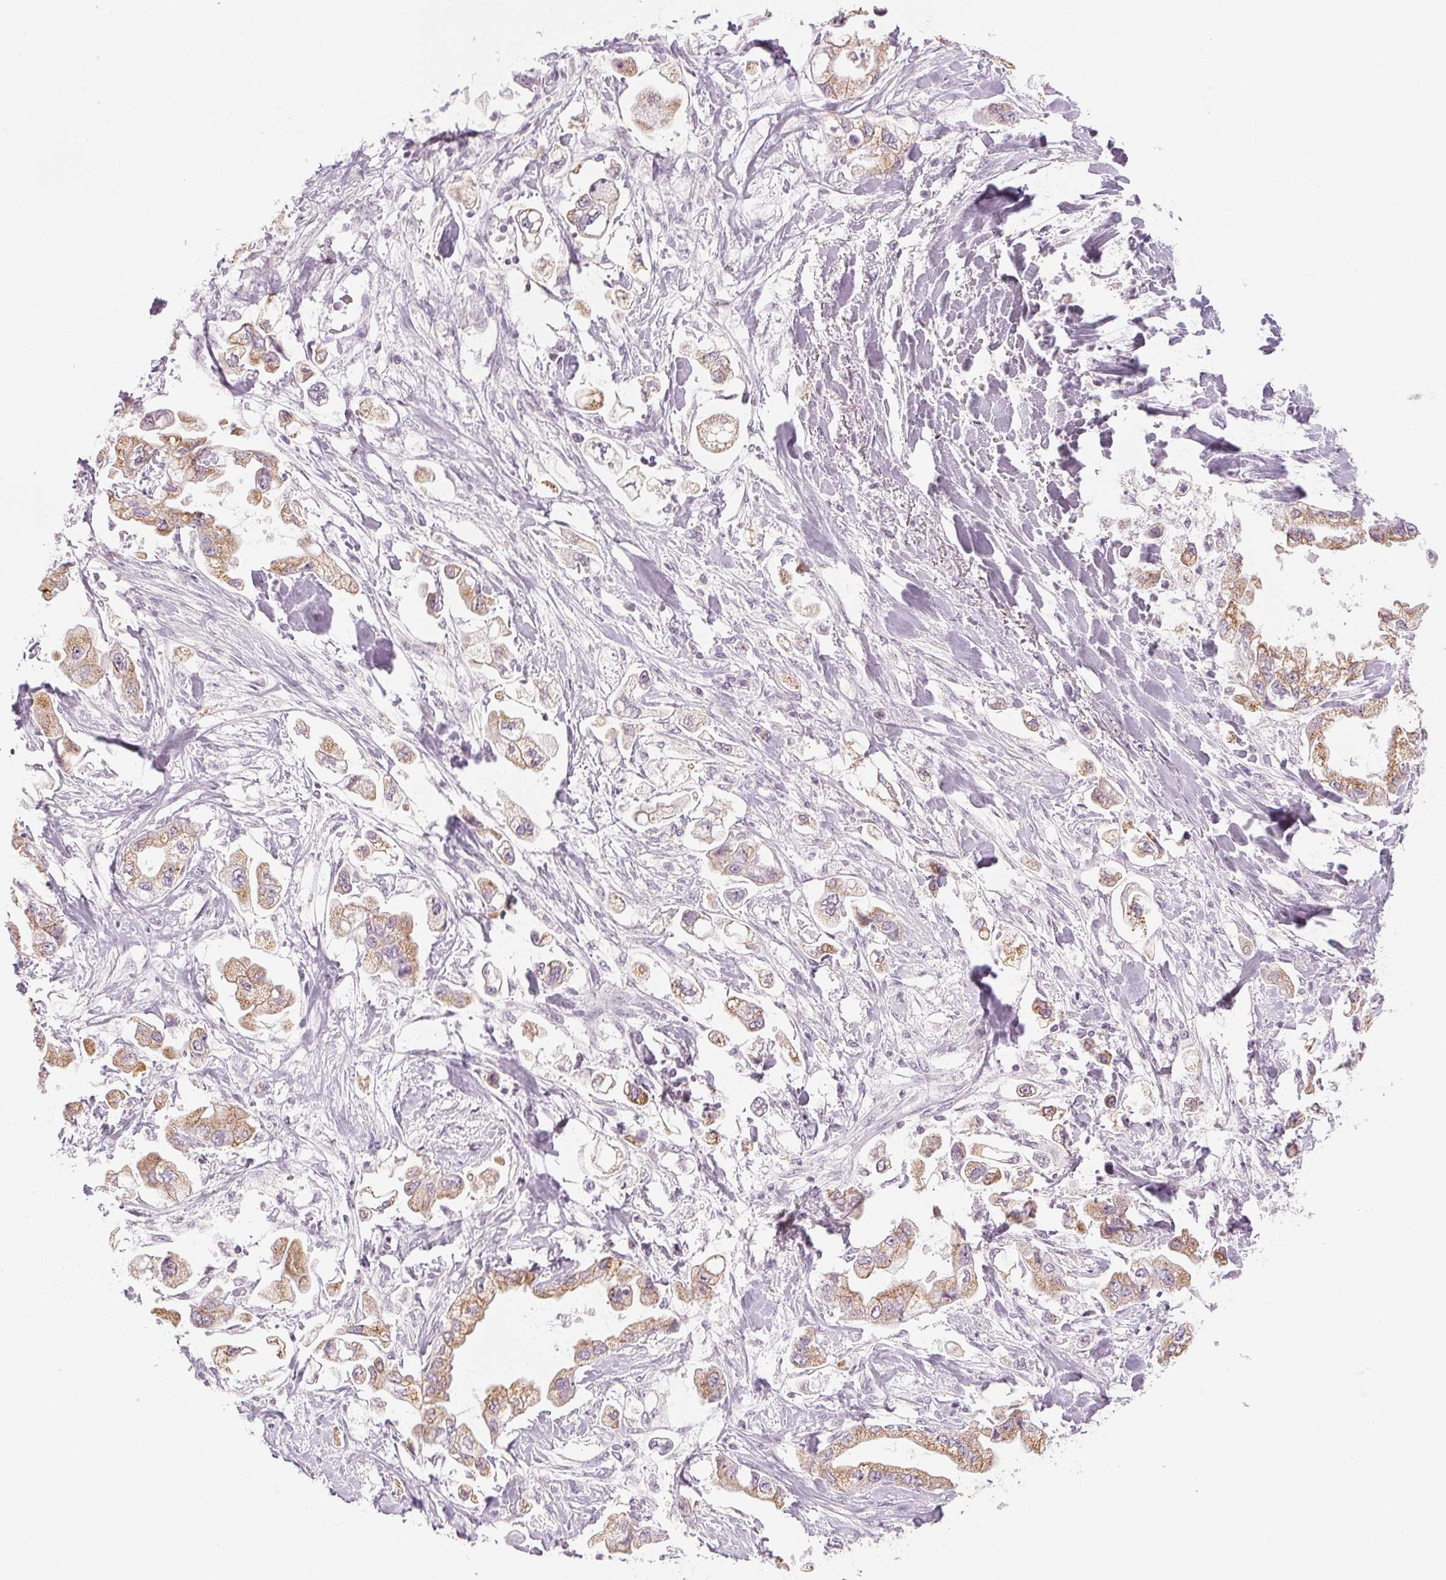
{"staining": {"intensity": "moderate", "quantity": ">75%", "location": "cytoplasmic/membranous"}, "tissue": "stomach cancer", "cell_type": "Tumor cells", "image_type": "cancer", "snomed": [{"axis": "morphology", "description": "Adenocarcinoma, NOS"}, {"axis": "topography", "description": "Stomach"}], "caption": "Stomach adenocarcinoma stained for a protein (brown) shows moderate cytoplasmic/membranous positive staining in approximately >75% of tumor cells.", "gene": "EHHADH", "patient": {"sex": "male", "age": 62}}